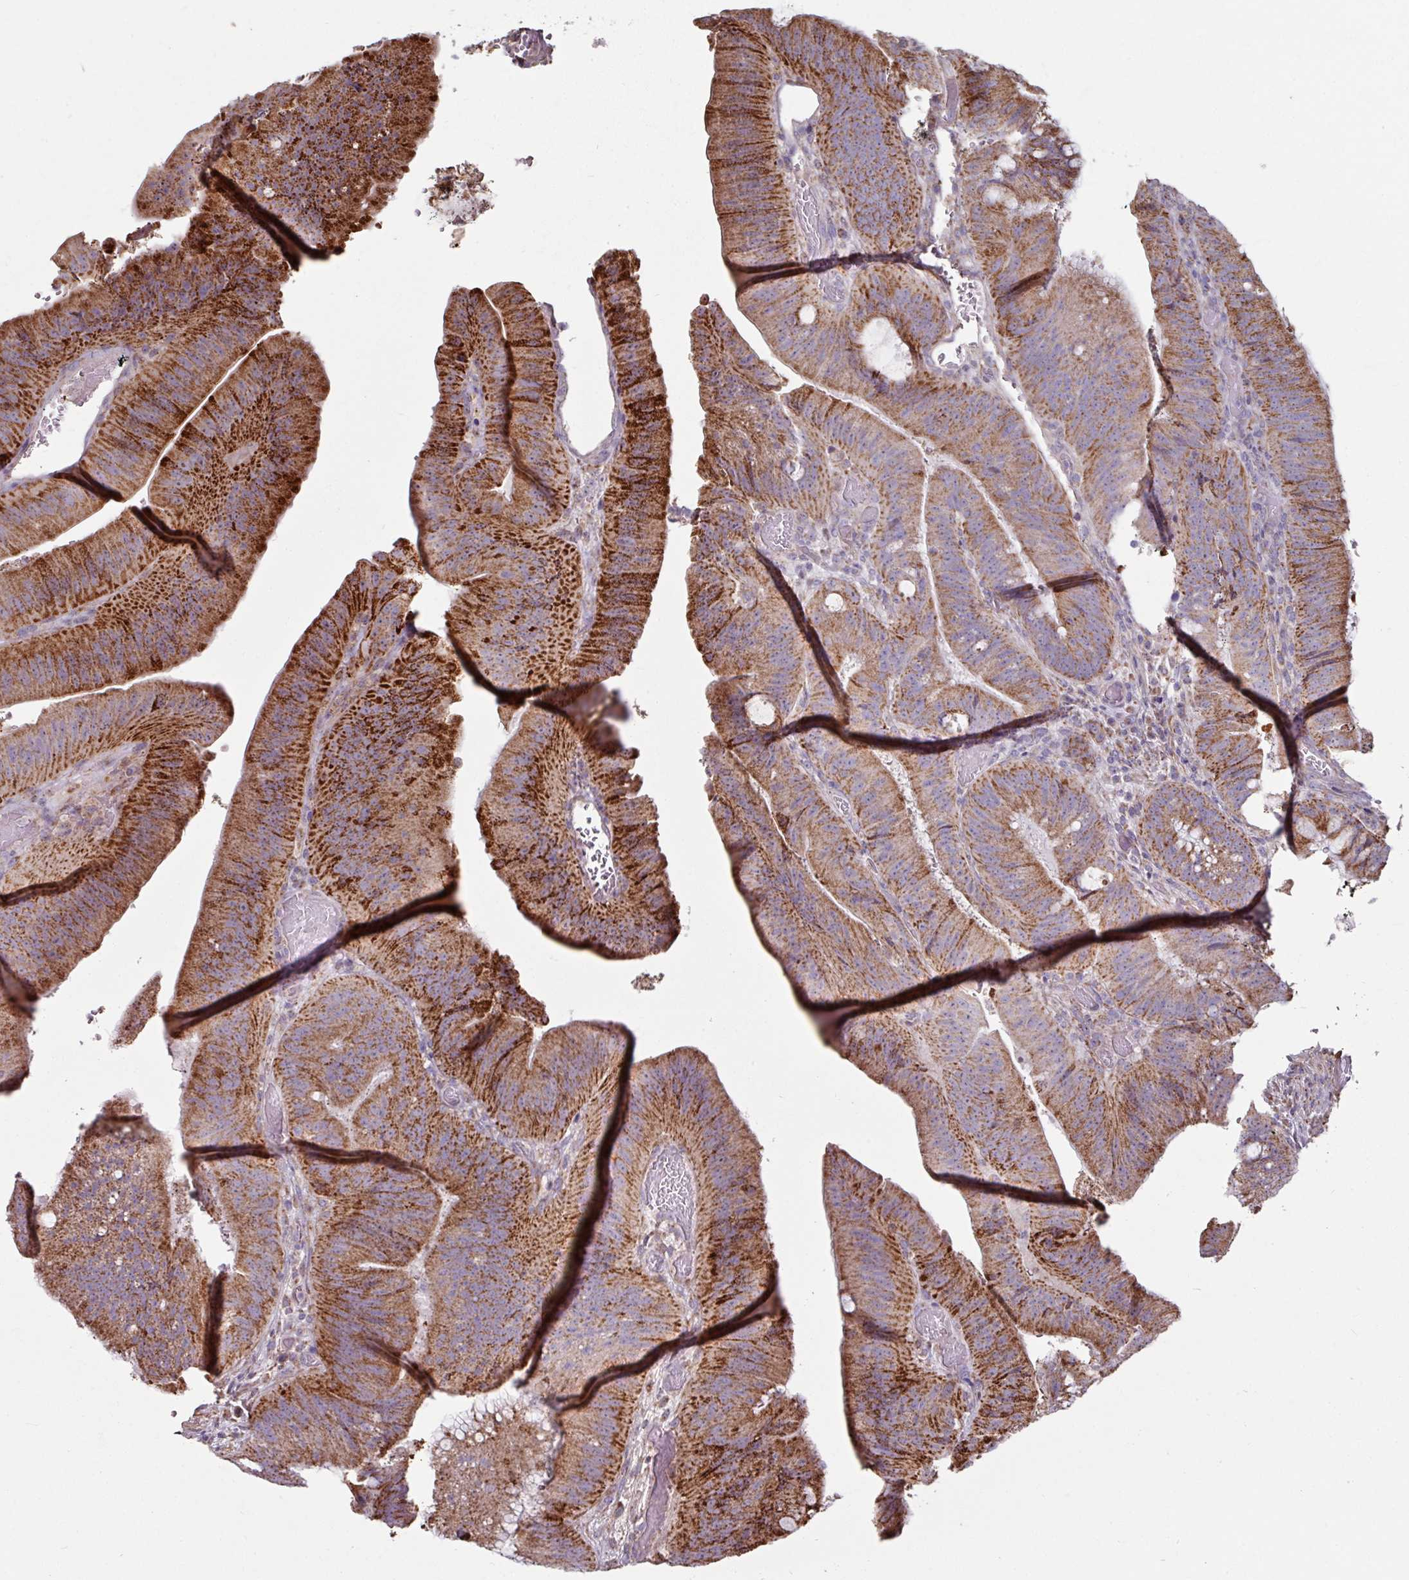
{"staining": {"intensity": "strong", "quantity": "25%-75%", "location": "cytoplasmic/membranous"}, "tissue": "colorectal cancer", "cell_type": "Tumor cells", "image_type": "cancer", "snomed": [{"axis": "morphology", "description": "Adenocarcinoma, NOS"}, {"axis": "topography", "description": "Colon"}], "caption": "Colorectal cancer stained for a protein (brown) demonstrates strong cytoplasmic/membranous positive positivity in approximately 25%-75% of tumor cells.", "gene": "OR2D3", "patient": {"sex": "female", "age": 43}}